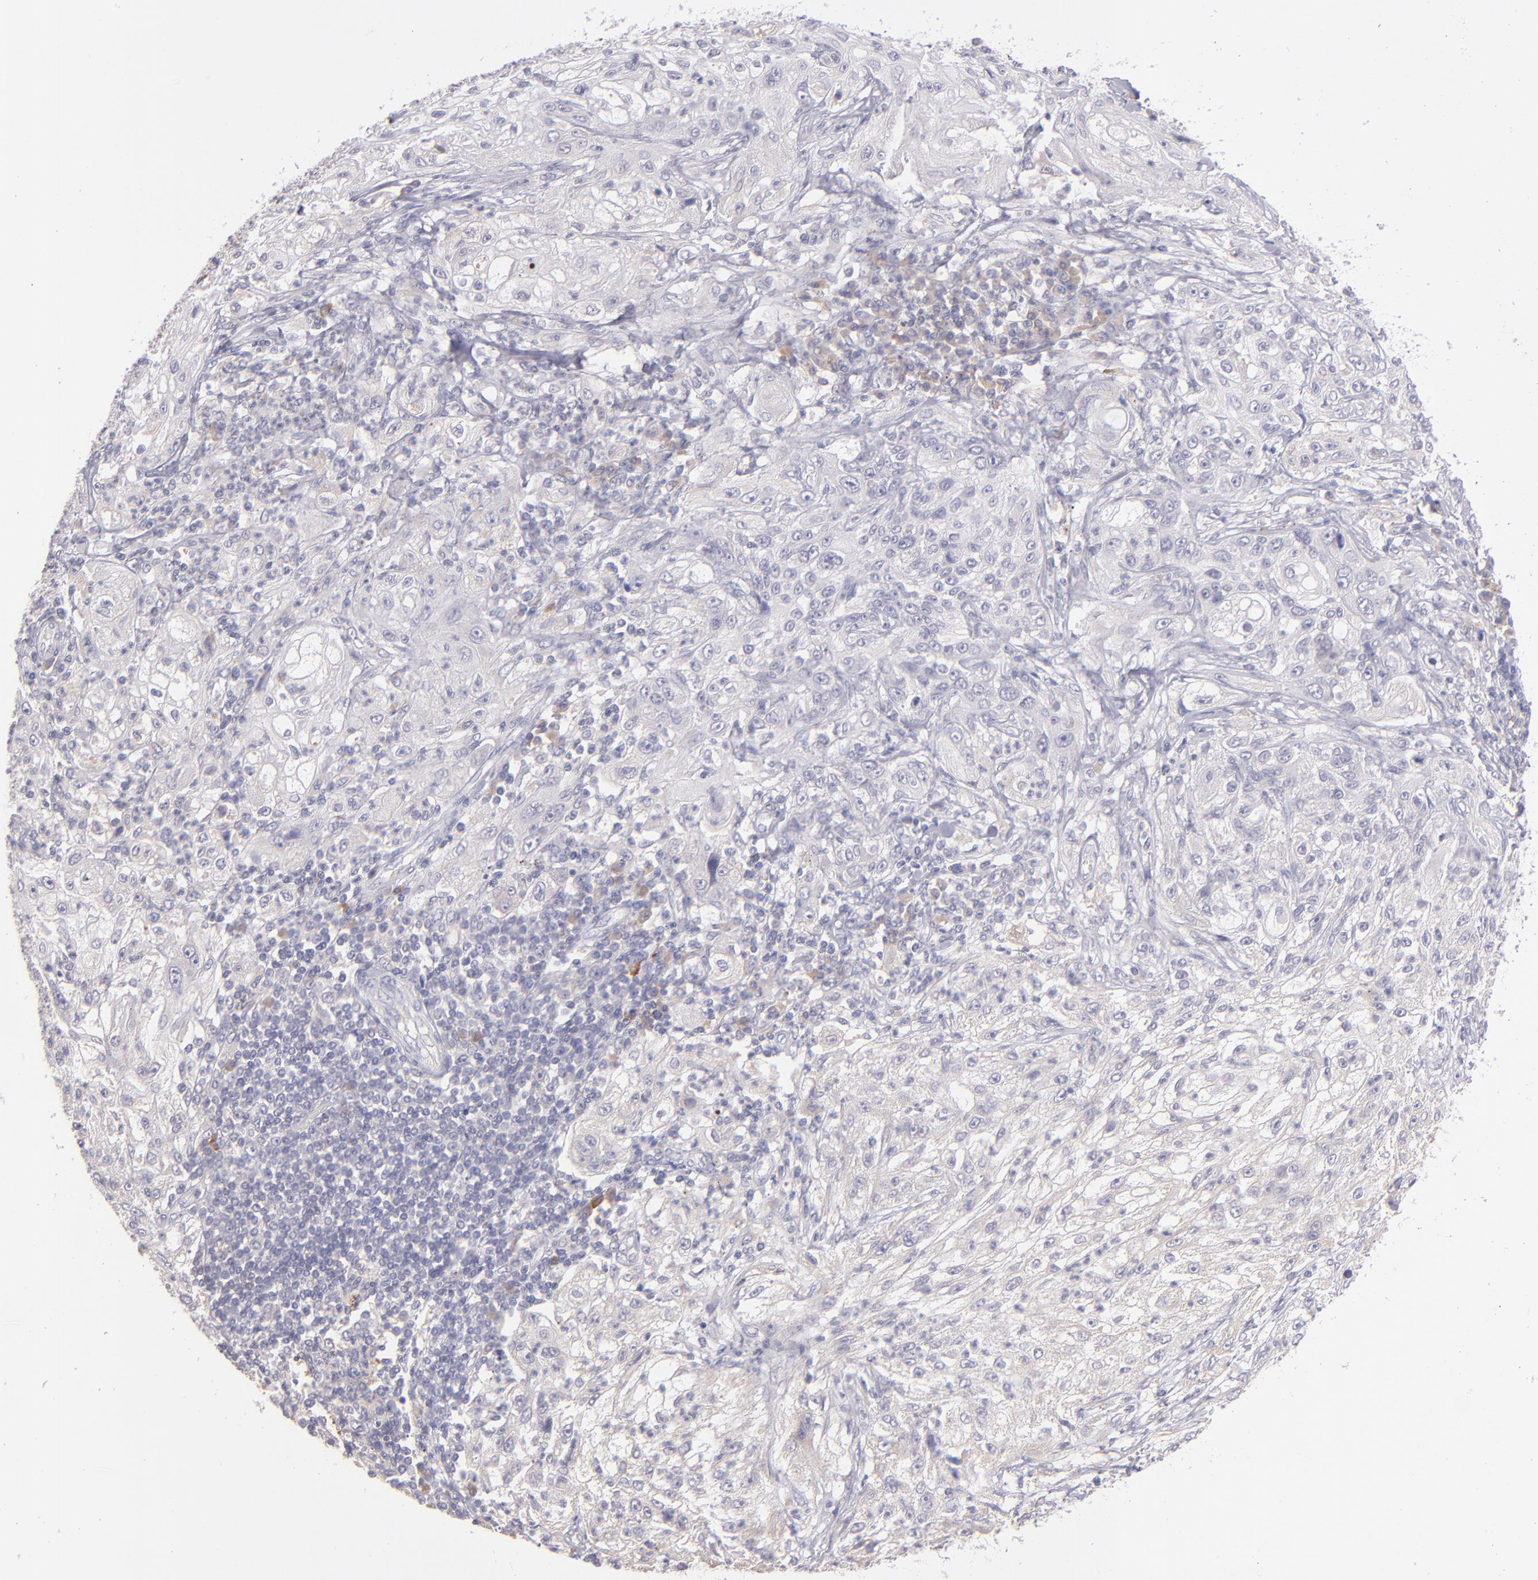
{"staining": {"intensity": "negative", "quantity": "none", "location": "none"}, "tissue": "lung cancer", "cell_type": "Tumor cells", "image_type": "cancer", "snomed": [{"axis": "morphology", "description": "Inflammation, NOS"}, {"axis": "morphology", "description": "Squamous cell carcinoma, NOS"}, {"axis": "topography", "description": "Lymph node"}, {"axis": "topography", "description": "Soft tissue"}, {"axis": "topography", "description": "Lung"}], "caption": "A high-resolution micrograph shows immunohistochemistry (IHC) staining of lung squamous cell carcinoma, which reveals no significant expression in tumor cells.", "gene": "TRAF3", "patient": {"sex": "male", "age": 66}}